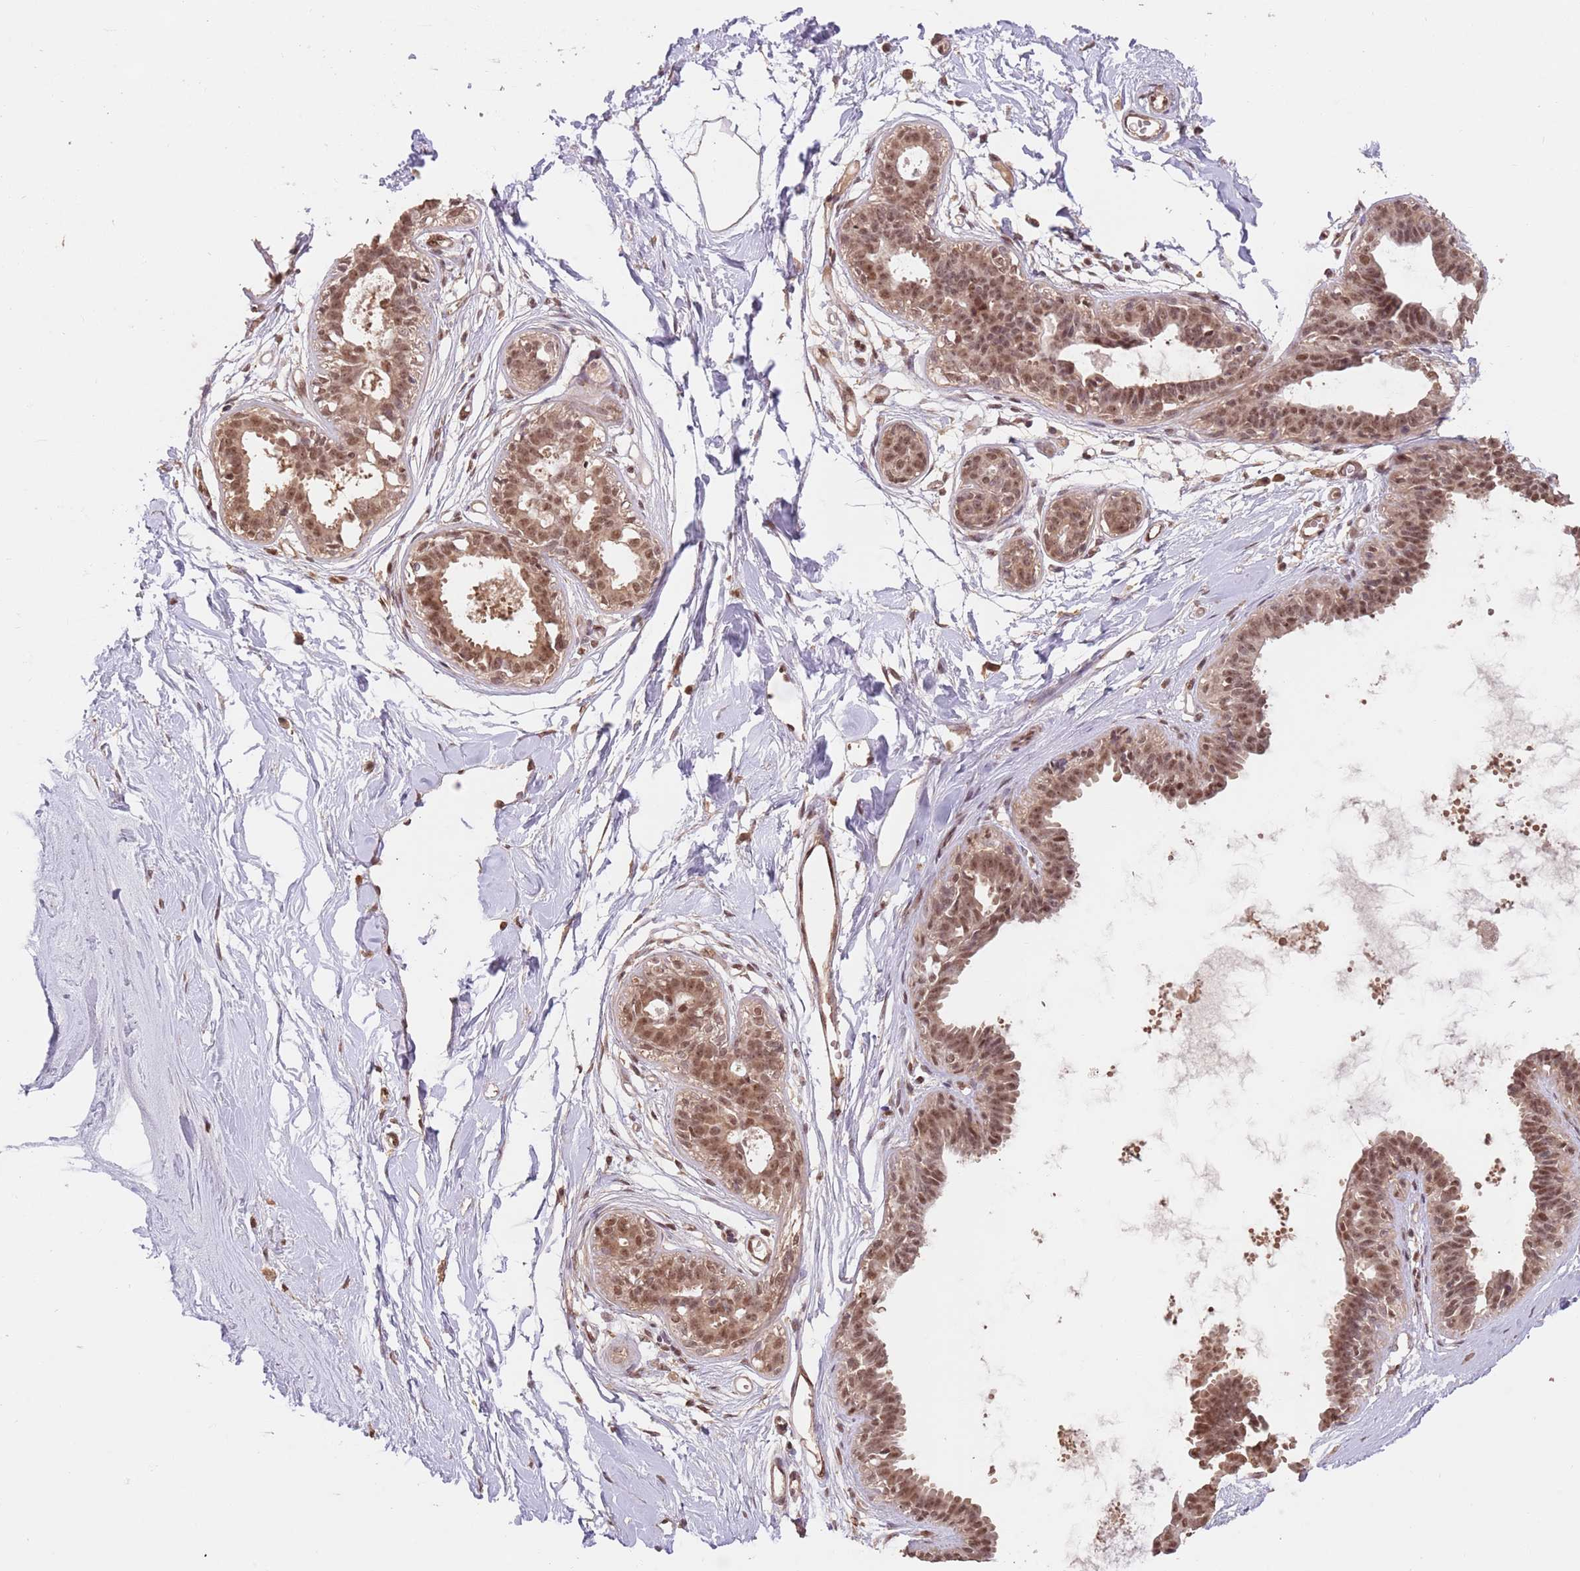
{"staining": {"intensity": "weak", "quantity": "25%-75%", "location": "cytoplasmic/membranous"}, "tissue": "breast", "cell_type": "Adipocytes", "image_type": "normal", "snomed": [{"axis": "morphology", "description": "Normal tissue, NOS"}, {"axis": "topography", "description": "Breast"}], "caption": "Protein staining of benign breast displays weak cytoplasmic/membranous expression in approximately 25%-75% of adipocytes. (DAB = brown stain, brightfield microscopy at high magnification).", "gene": "RFXANK", "patient": {"sex": "female", "age": 45}}